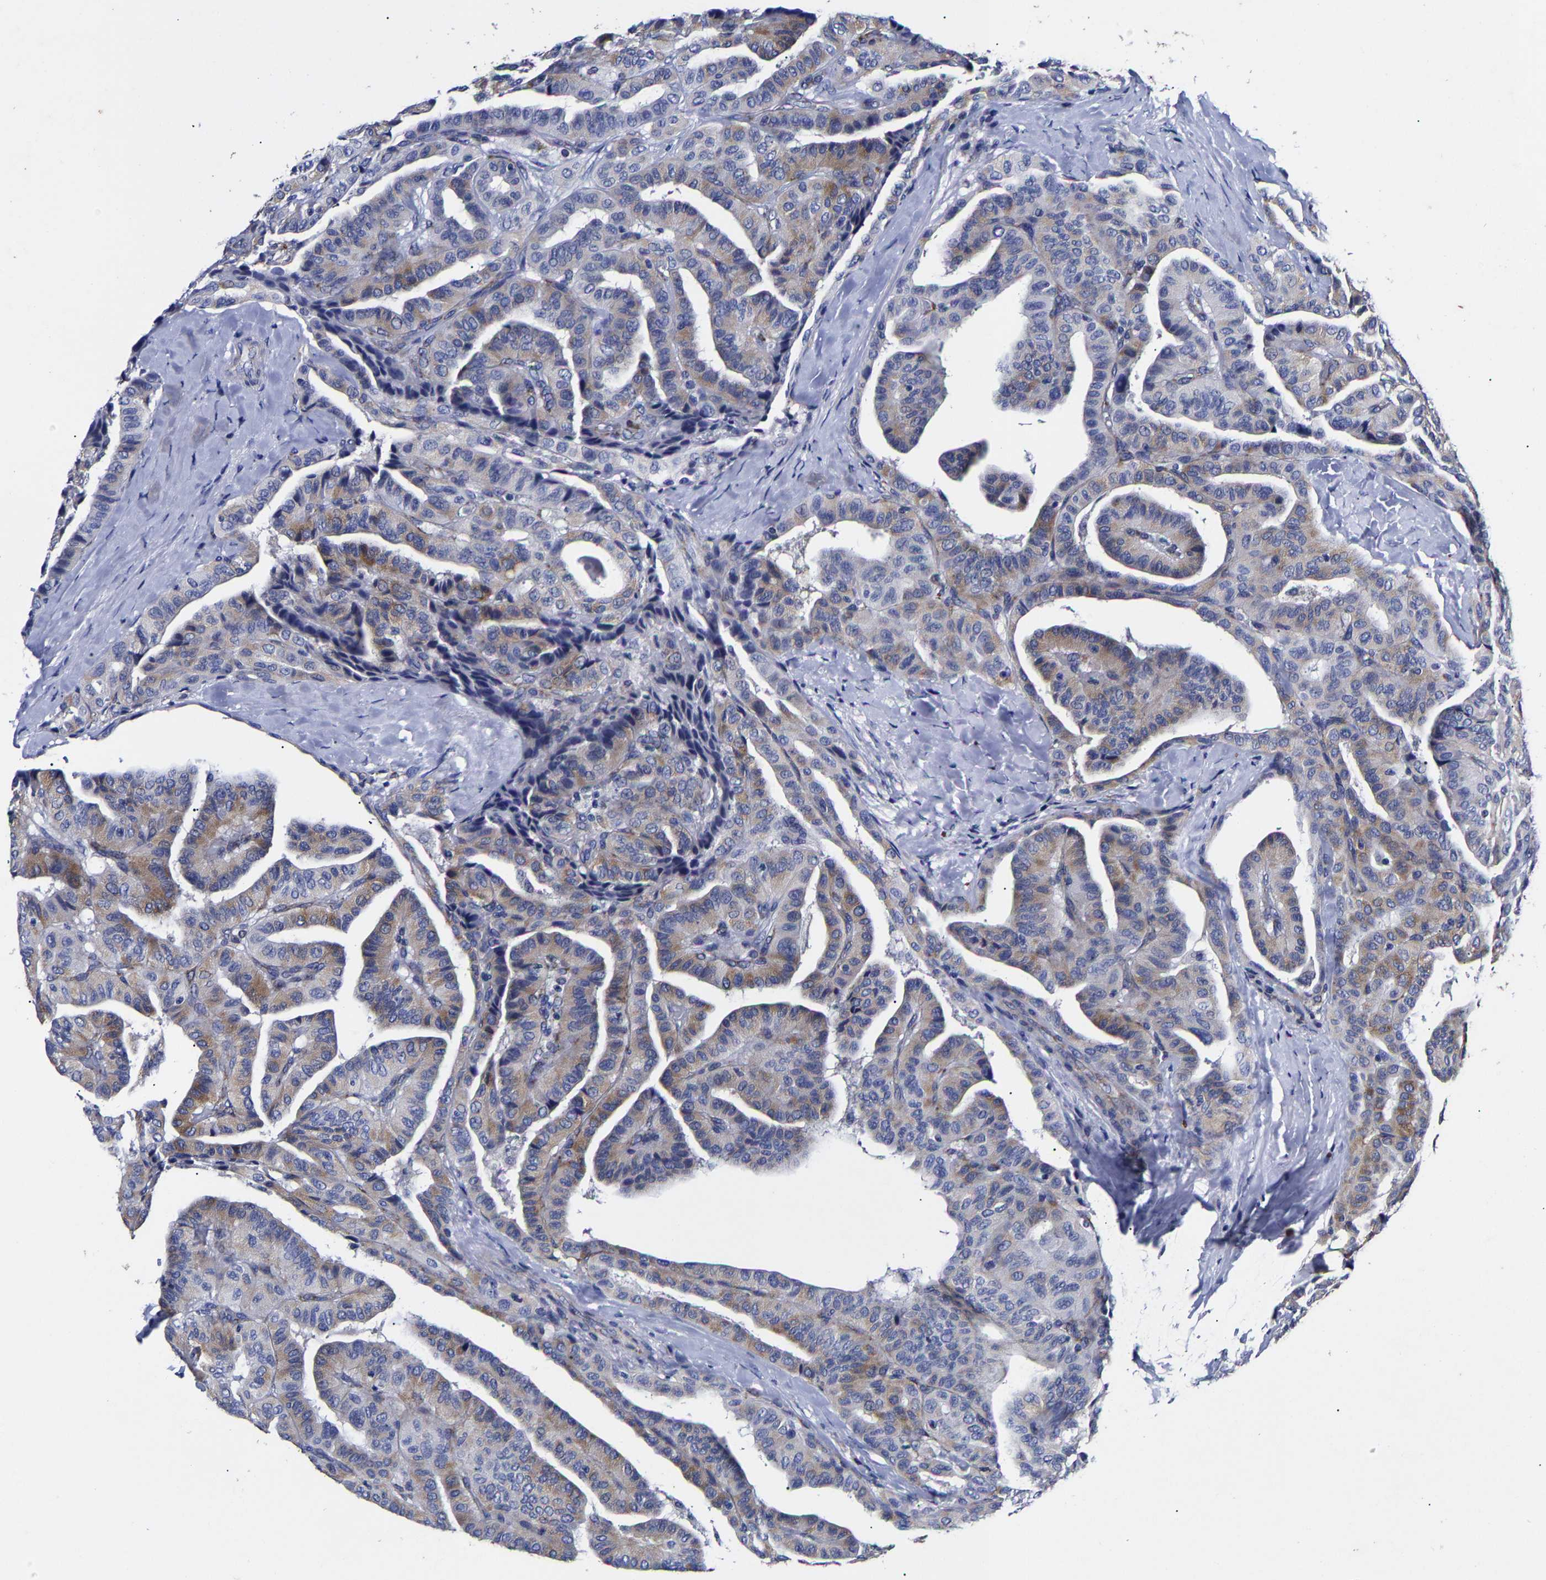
{"staining": {"intensity": "weak", "quantity": "25%-75%", "location": "cytoplasmic/membranous"}, "tissue": "thyroid cancer", "cell_type": "Tumor cells", "image_type": "cancer", "snomed": [{"axis": "morphology", "description": "Papillary adenocarcinoma, NOS"}, {"axis": "topography", "description": "Thyroid gland"}], "caption": "This micrograph displays immunohistochemistry staining of human papillary adenocarcinoma (thyroid), with low weak cytoplasmic/membranous positivity in approximately 25%-75% of tumor cells.", "gene": "AASS", "patient": {"sex": "male", "age": 77}}